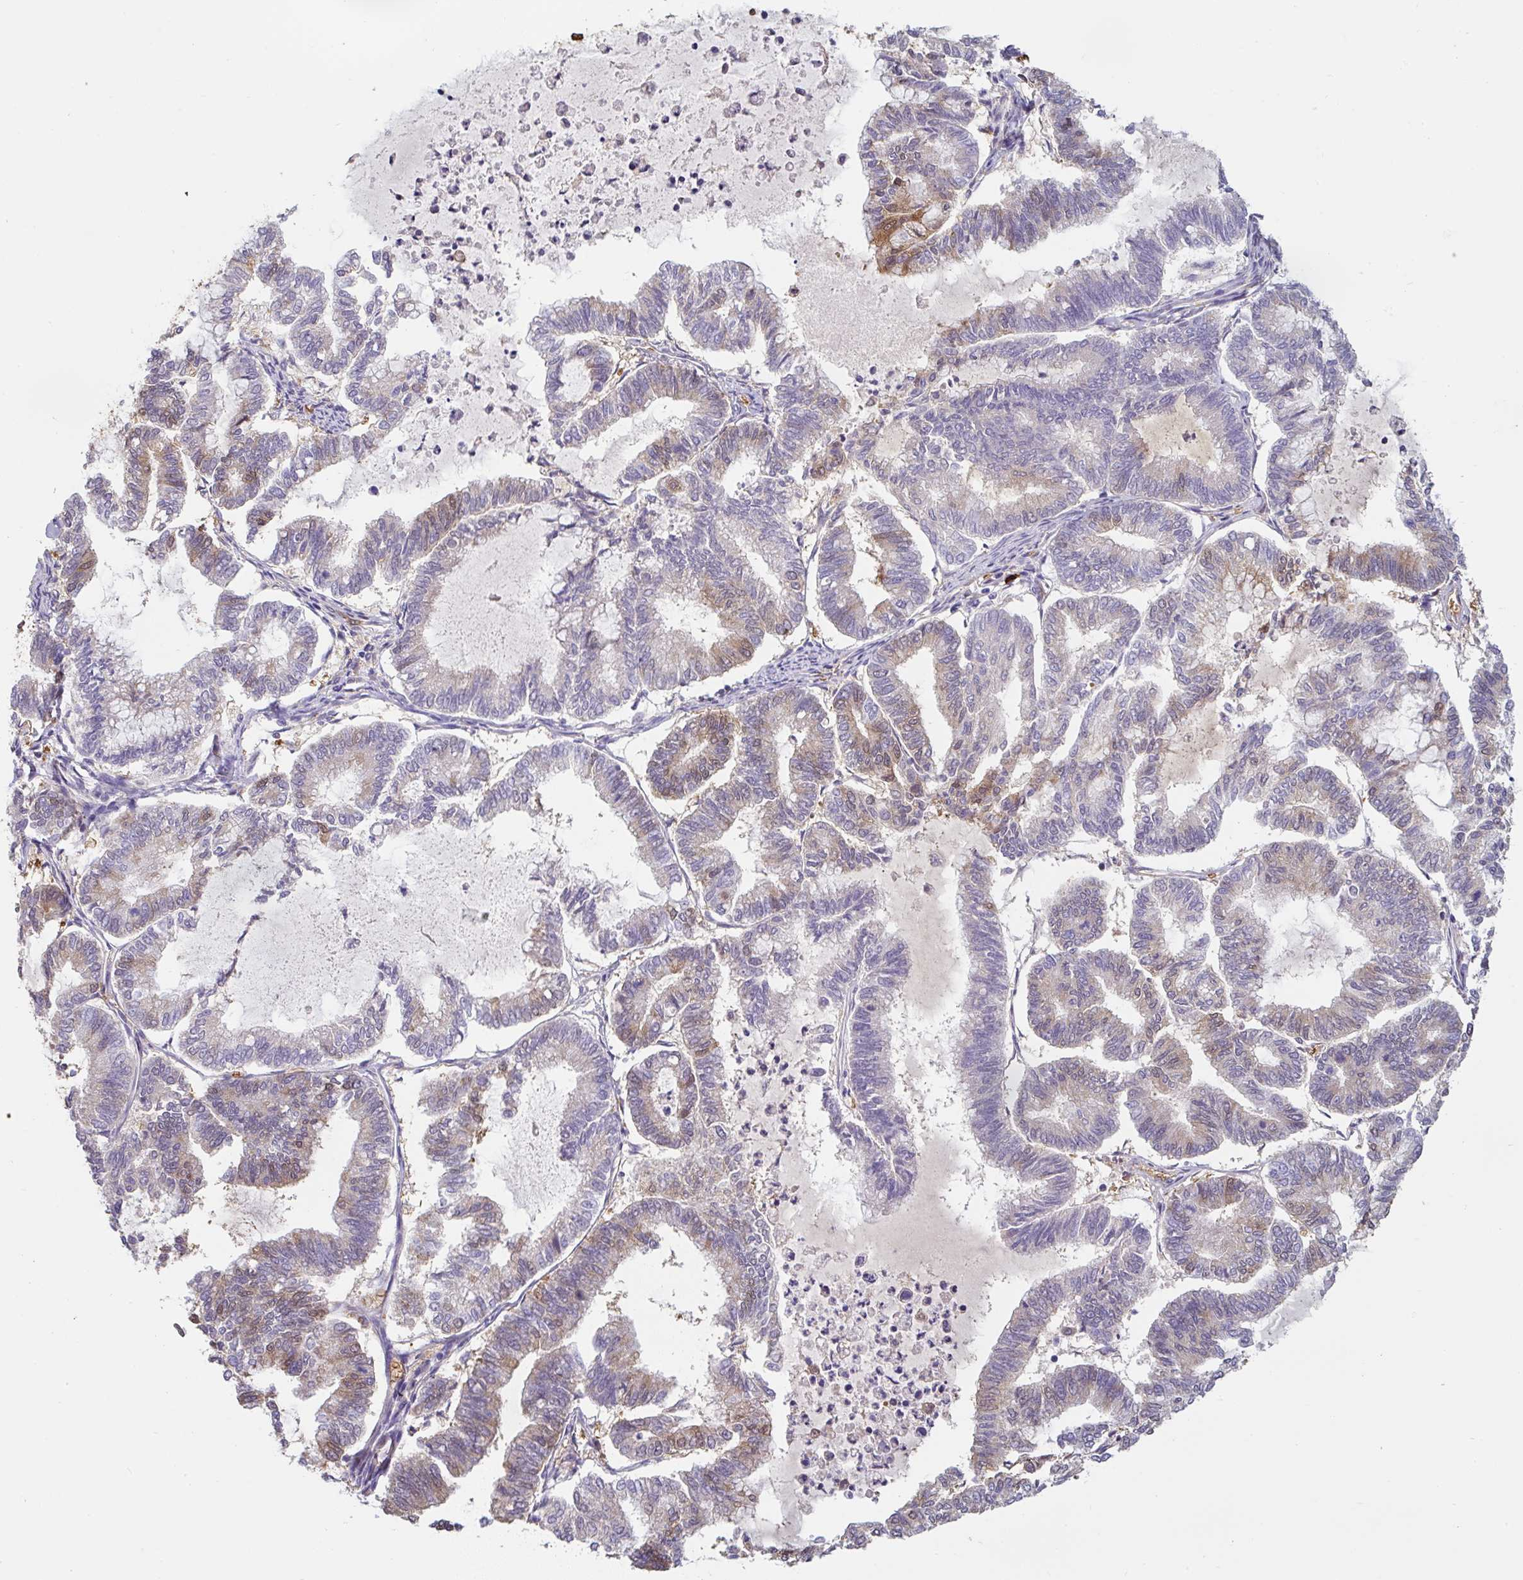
{"staining": {"intensity": "moderate", "quantity": "<25%", "location": "cytoplasmic/membranous"}, "tissue": "endometrial cancer", "cell_type": "Tumor cells", "image_type": "cancer", "snomed": [{"axis": "morphology", "description": "Adenocarcinoma, NOS"}, {"axis": "topography", "description": "Endometrium"}], "caption": "Protein staining by IHC exhibits moderate cytoplasmic/membranous positivity in about <25% of tumor cells in endometrial cancer (adenocarcinoma).", "gene": "ST13", "patient": {"sex": "female", "age": 79}}